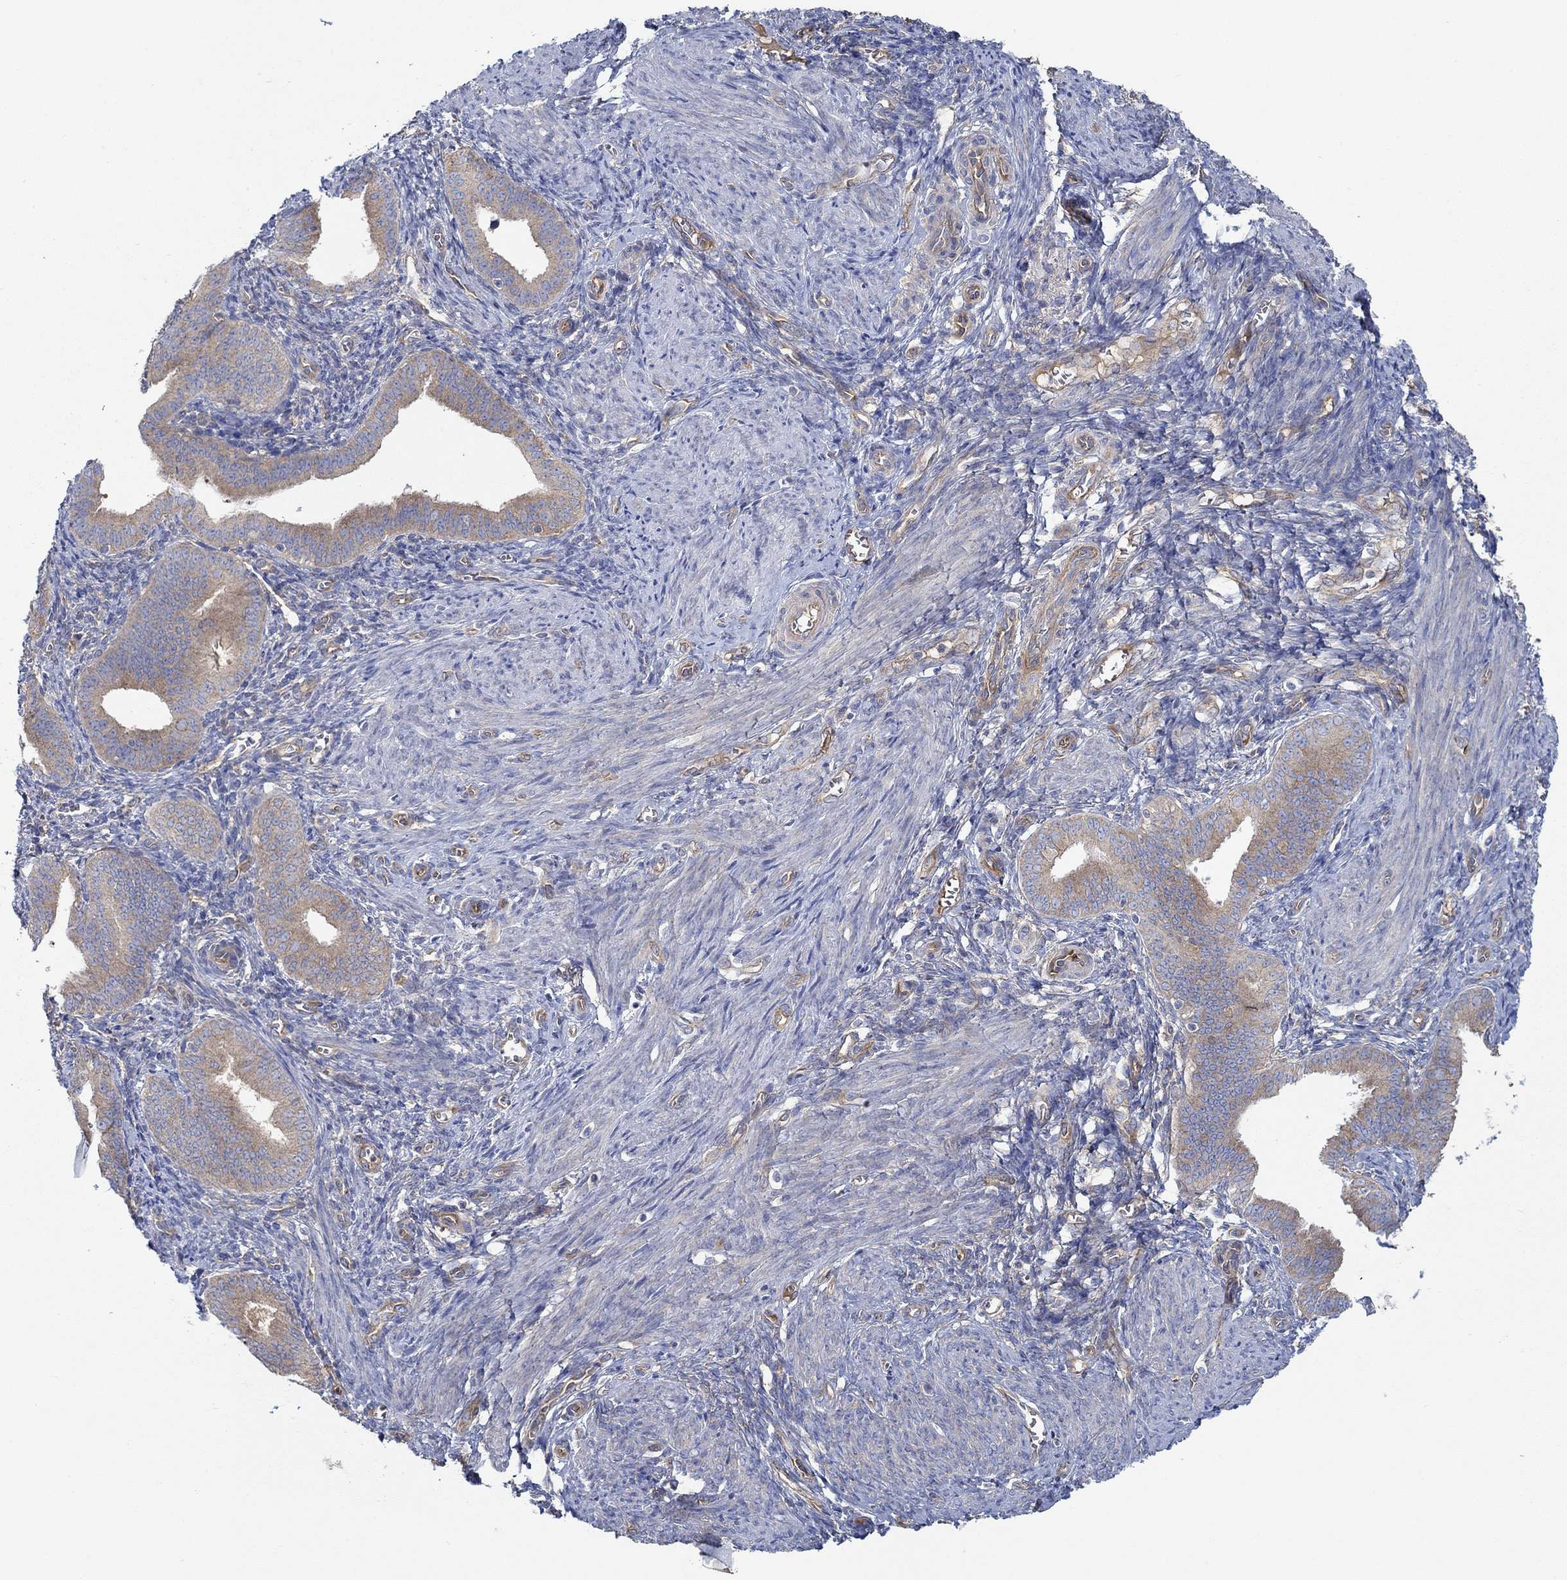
{"staining": {"intensity": "negative", "quantity": "none", "location": "none"}, "tissue": "endometrium", "cell_type": "Cells in endometrial stroma", "image_type": "normal", "snomed": [{"axis": "morphology", "description": "Normal tissue, NOS"}, {"axis": "topography", "description": "Endometrium"}], "caption": "Image shows no significant protein staining in cells in endometrial stroma of normal endometrium. (DAB IHC, high magnification).", "gene": "SPAG9", "patient": {"sex": "female", "age": 42}}